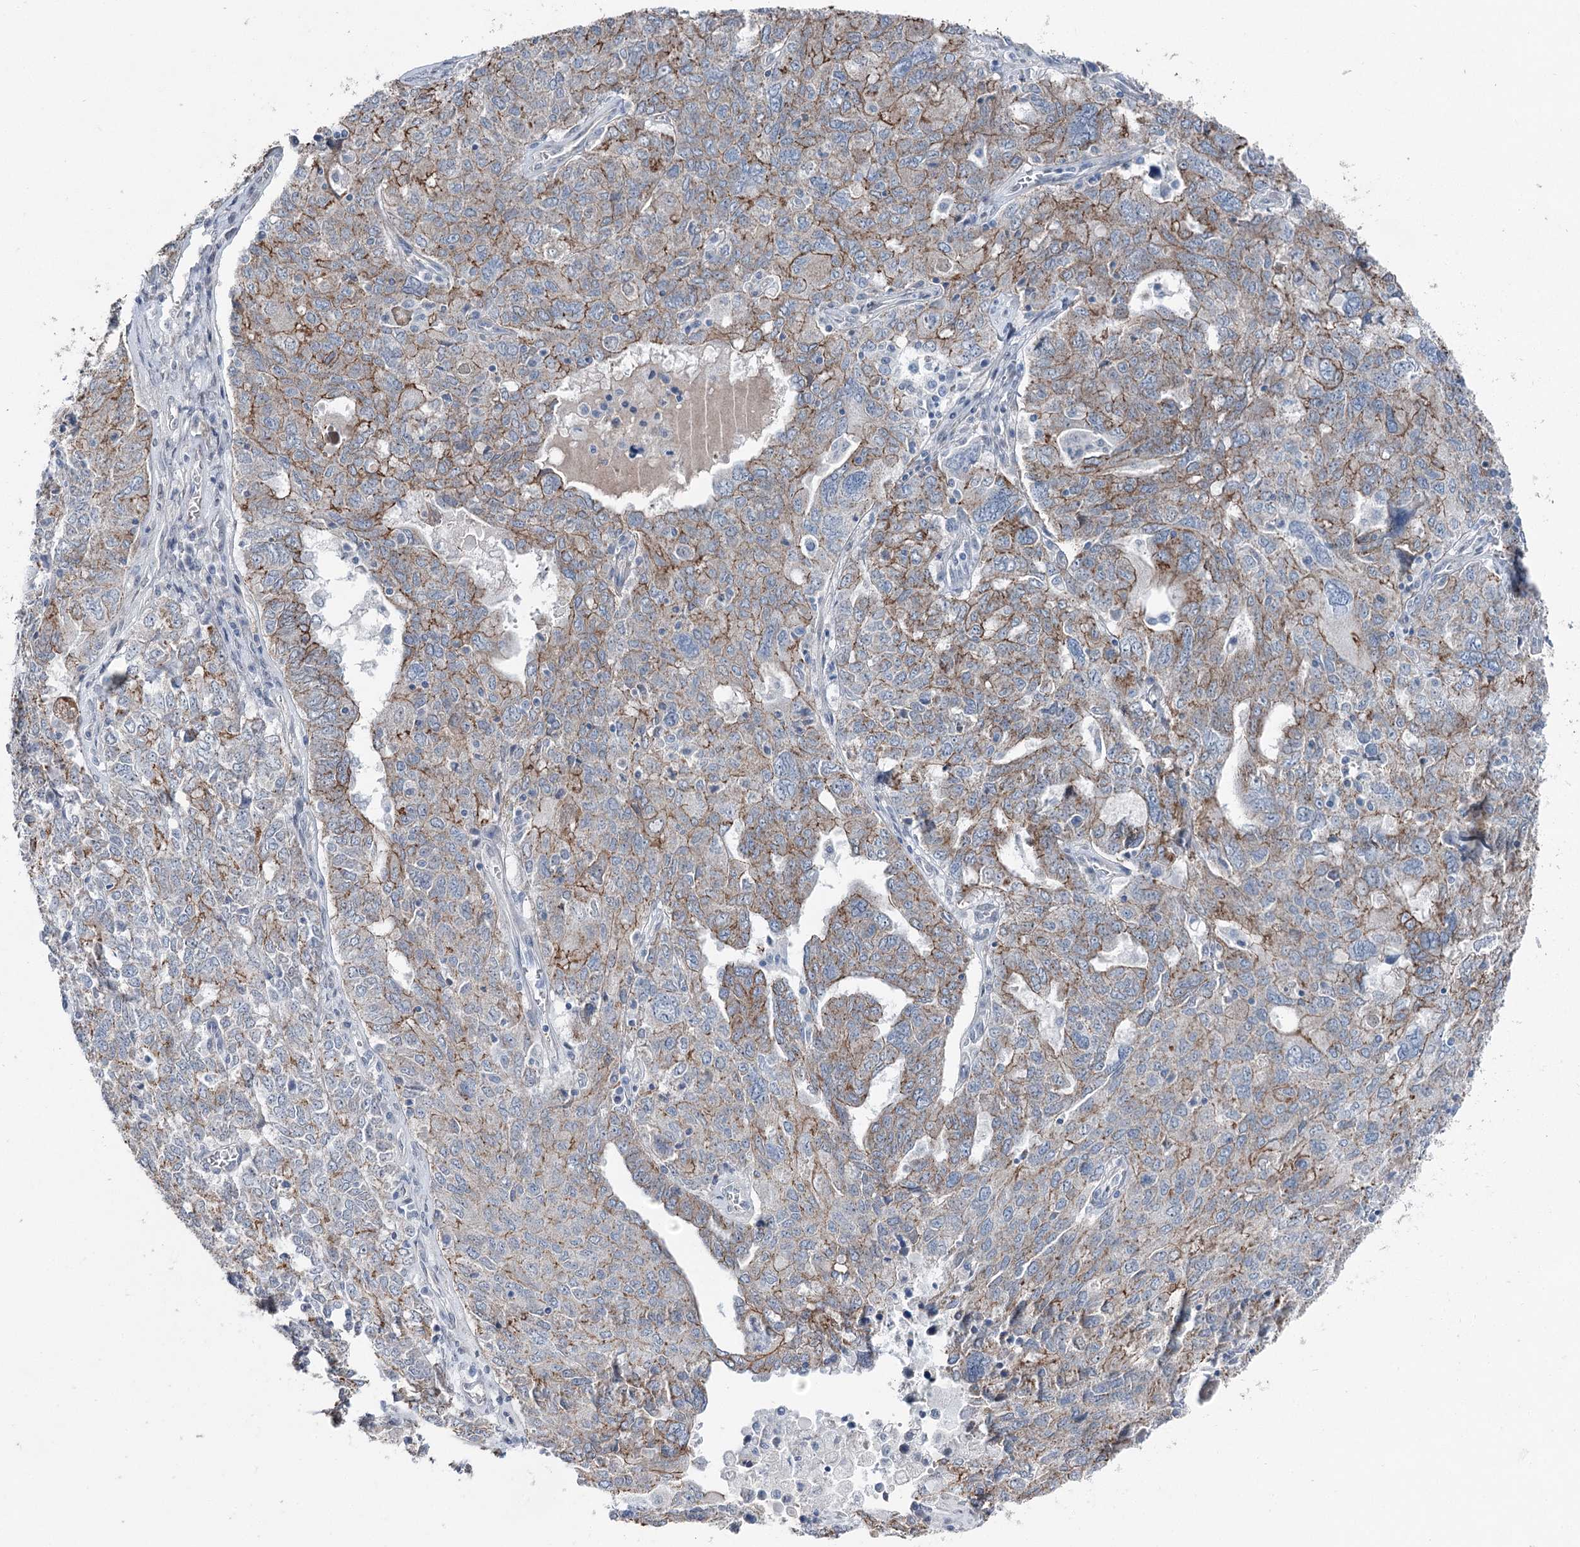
{"staining": {"intensity": "moderate", "quantity": "25%-75%", "location": "cytoplasmic/membranous"}, "tissue": "ovarian cancer", "cell_type": "Tumor cells", "image_type": "cancer", "snomed": [{"axis": "morphology", "description": "Carcinoma, endometroid"}, {"axis": "topography", "description": "Ovary"}], "caption": "An IHC photomicrograph of neoplastic tissue is shown. Protein staining in brown labels moderate cytoplasmic/membranous positivity in ovarian endometroid carcinoma within tumor cells.", "gene": "FAM120B", "patient": {"sex": "female", "age": 62}}